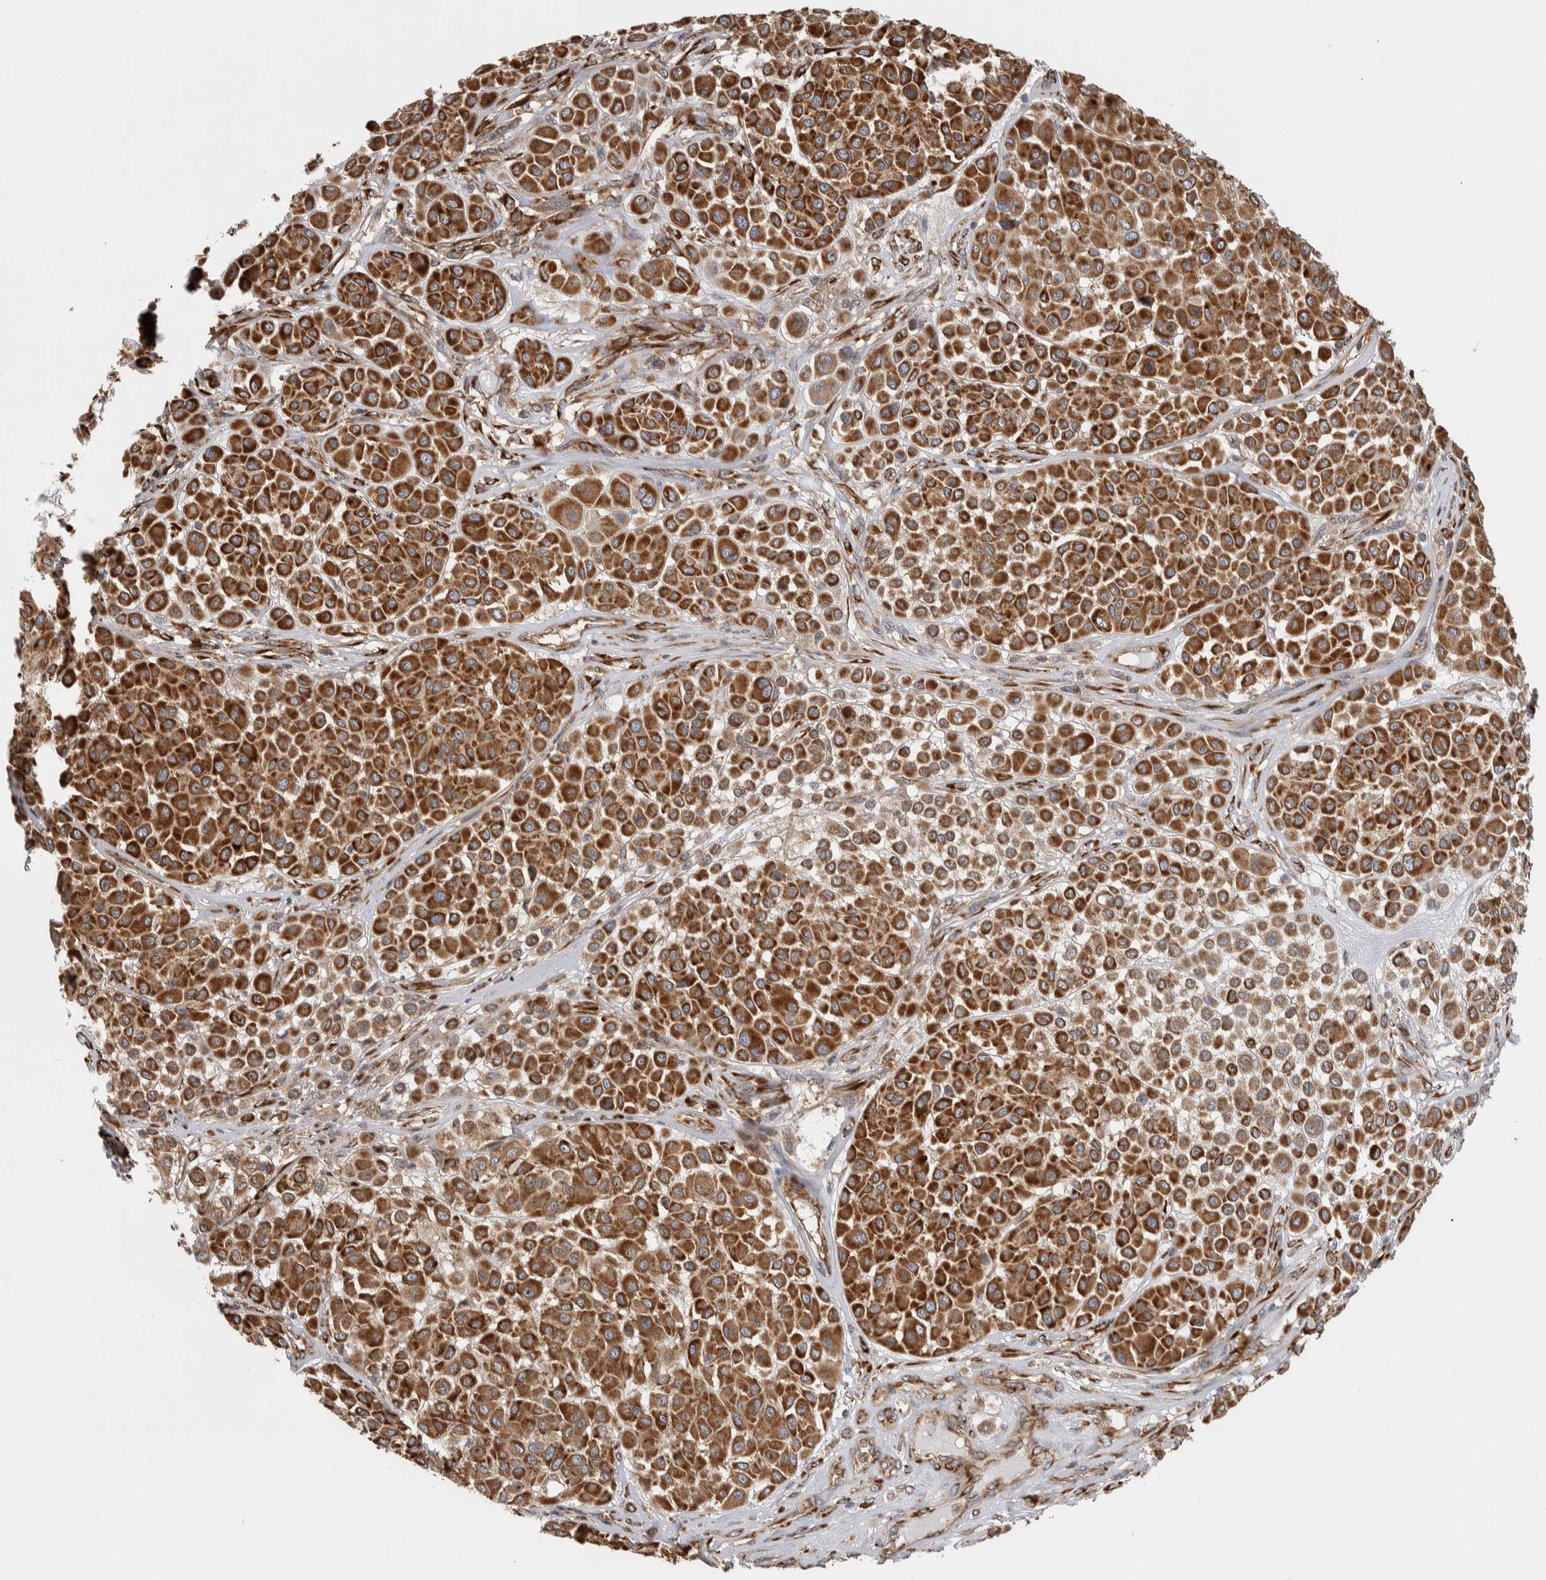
{"staining": {"intensity": "strong", "quantity": ">75%", "location": "cytoplasmic/membranous"}, "tissue": "melanoma", "cell_type": "Tumor cells", "image_type": "cancer", "snomed": [{"axis": "morphology", "description": "Malignant melanoma, Metastatic site"}, {"axis": "topography", "description": "Soft tissue"}], "caption": "Tumor cells exhibit high levels of strong cytoplasmic/membranous expression in about >75% of cells in human malignant melanoma (metastatic site).", "gene": "EIF3H", "patient": {"sex": "male", "age": 41}}